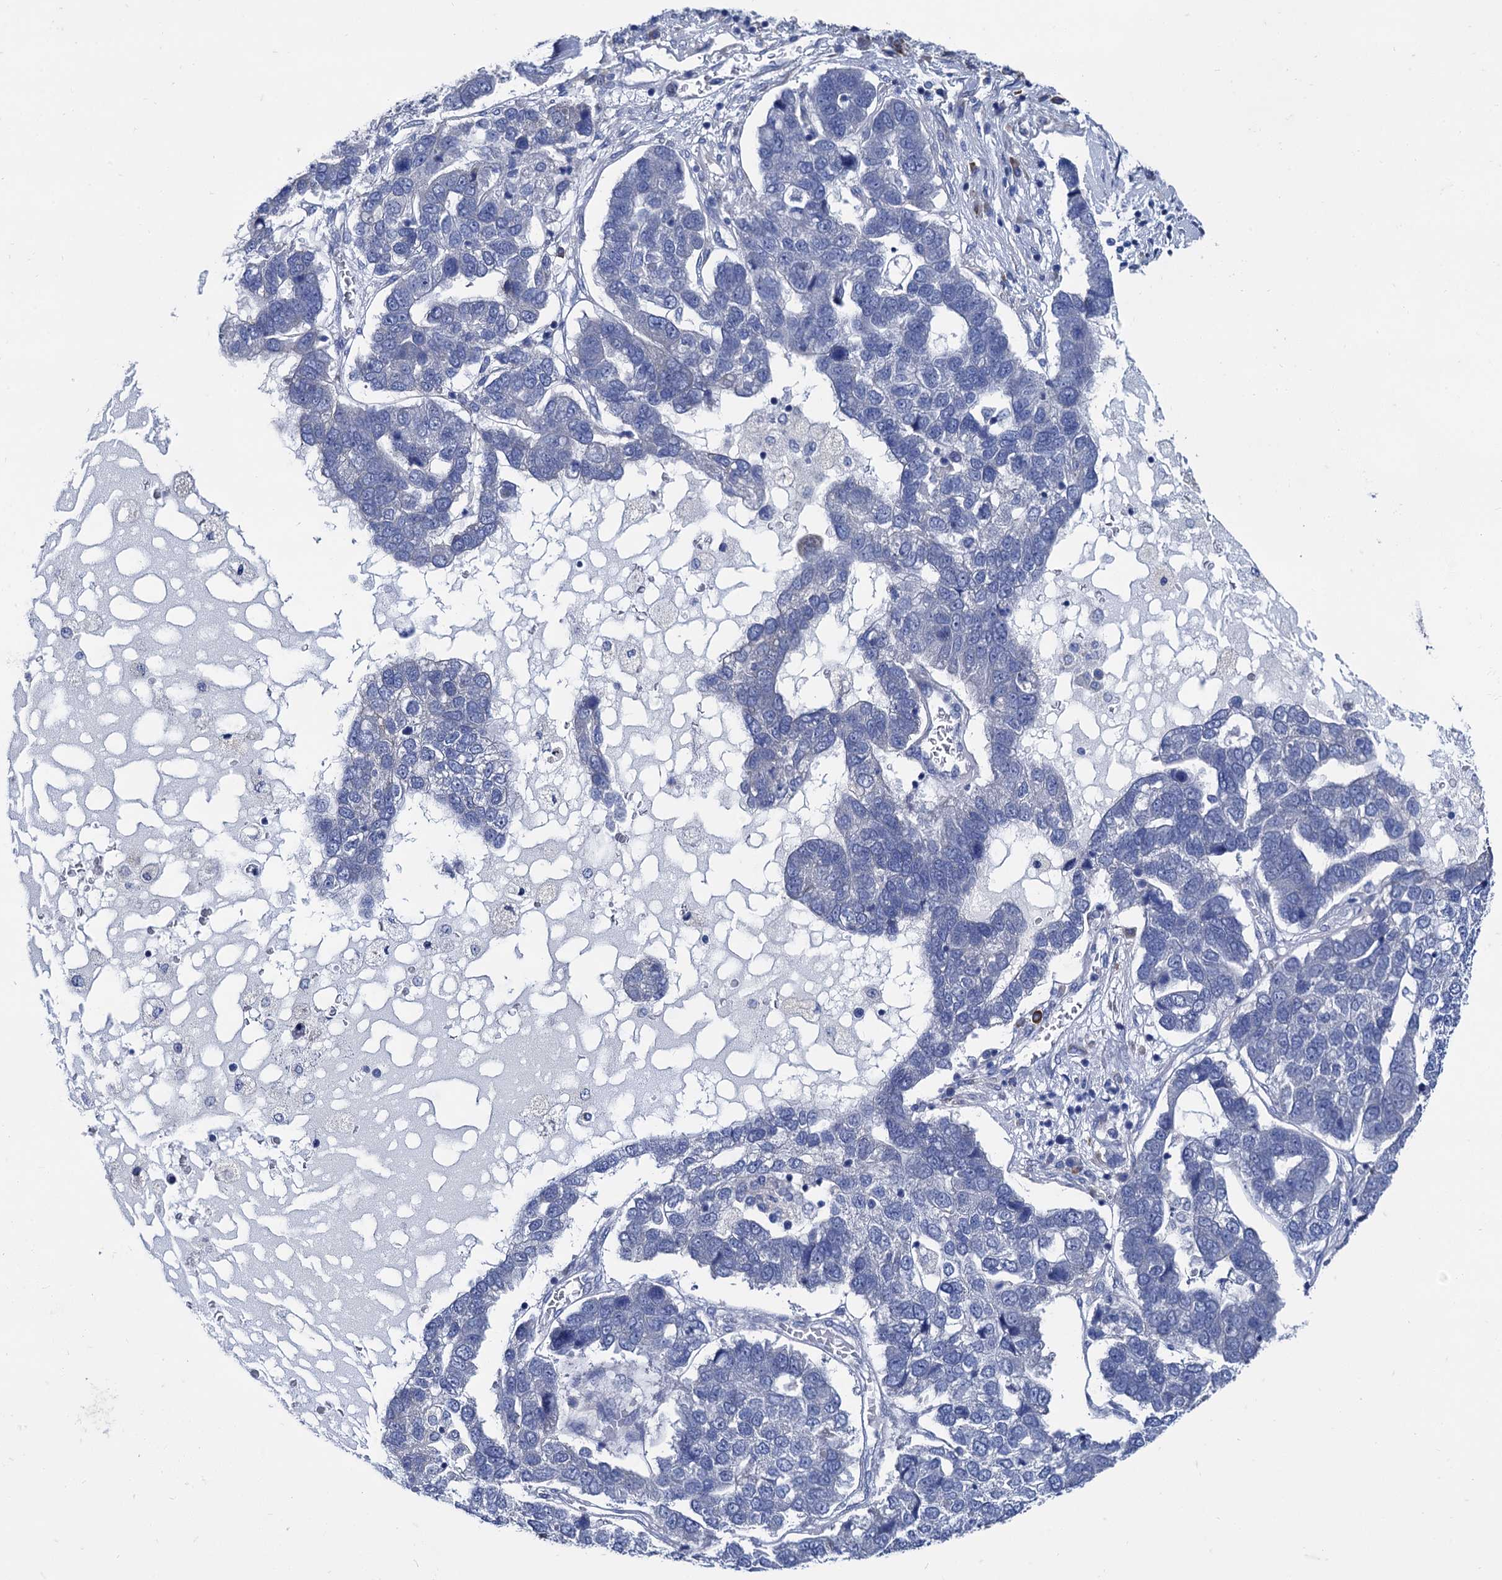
{"staining": {"intensity": "negative", "quantity": "none", "location": "none"}, "tissue": "pancreatic cancer", "cell_type": "Tumor cells", "image_type": "cancer", "snomed": [{"axis": "morphology", "description": "Adenocarcinoma, NOS"}, {"axis": "topography", "description": "Pancreas"}], "caption": "There is no significant staining in tumor cells of pancreatic cancer. (DAB (3,3'-diaminobenzidine) immunohistochemistry (IHC), high magnification).", "gene": "FOXR2", "patient": {"sex": "female", "age": 61}}